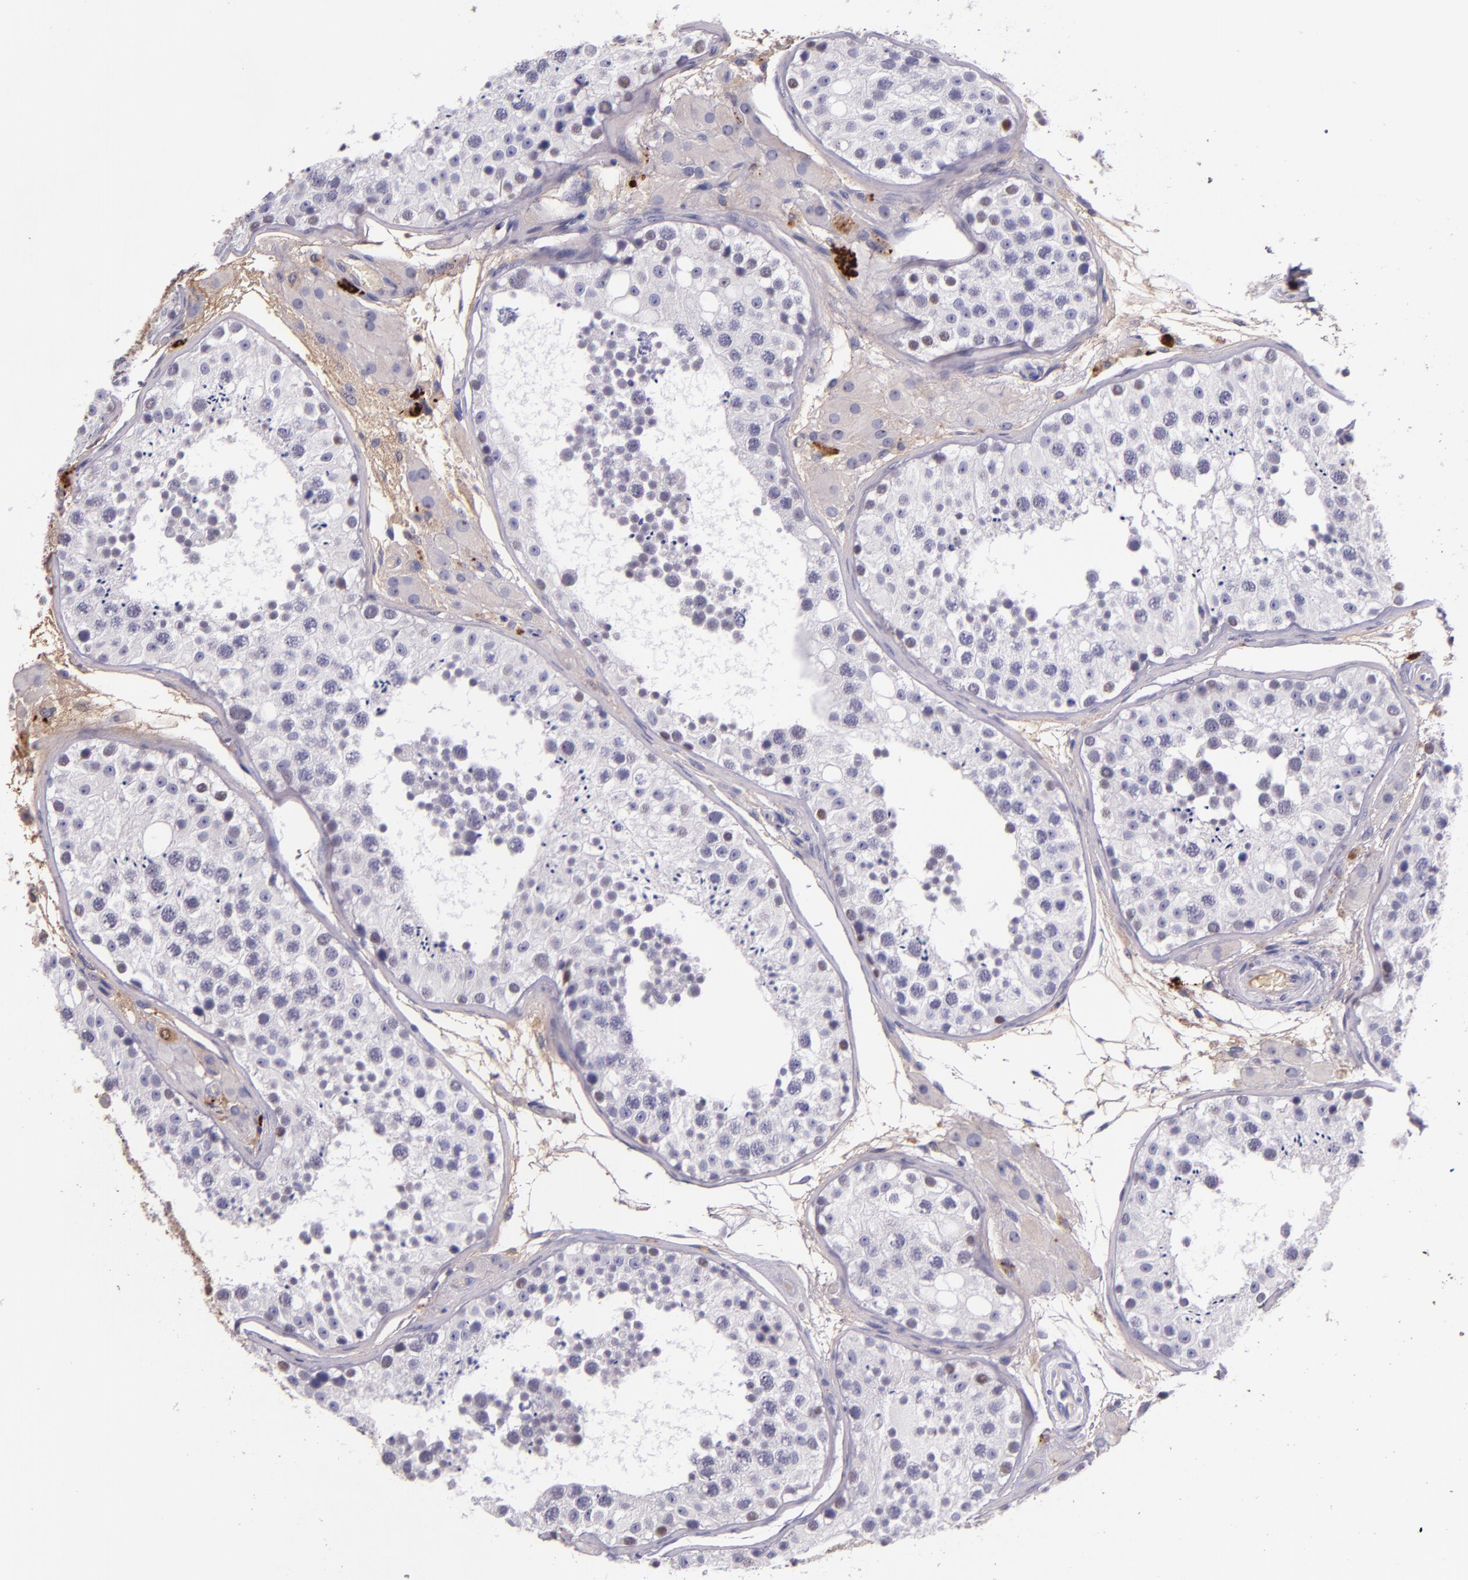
{"staining": {"intensity": "negative", "quantity": "none", "location": "none"}, "tissue": "testis", "cell_type": "Cells in seminiferous ducts", "image_type": "normal", "snomed": [{"axis": "morphology", "description": "Normal tissue, NOS"}, {"axis": "topography", "description": "Testis"}], "caption": "Cells in seminiferous ducts show no significant protein staining in benign testis. (Stains: DAB IHC with hematoxylin counter stain, Microscopy: brightfield microscopy at high magnification).", "gene": "KNG1", "patient": {"sex": "male", "age": 26}}